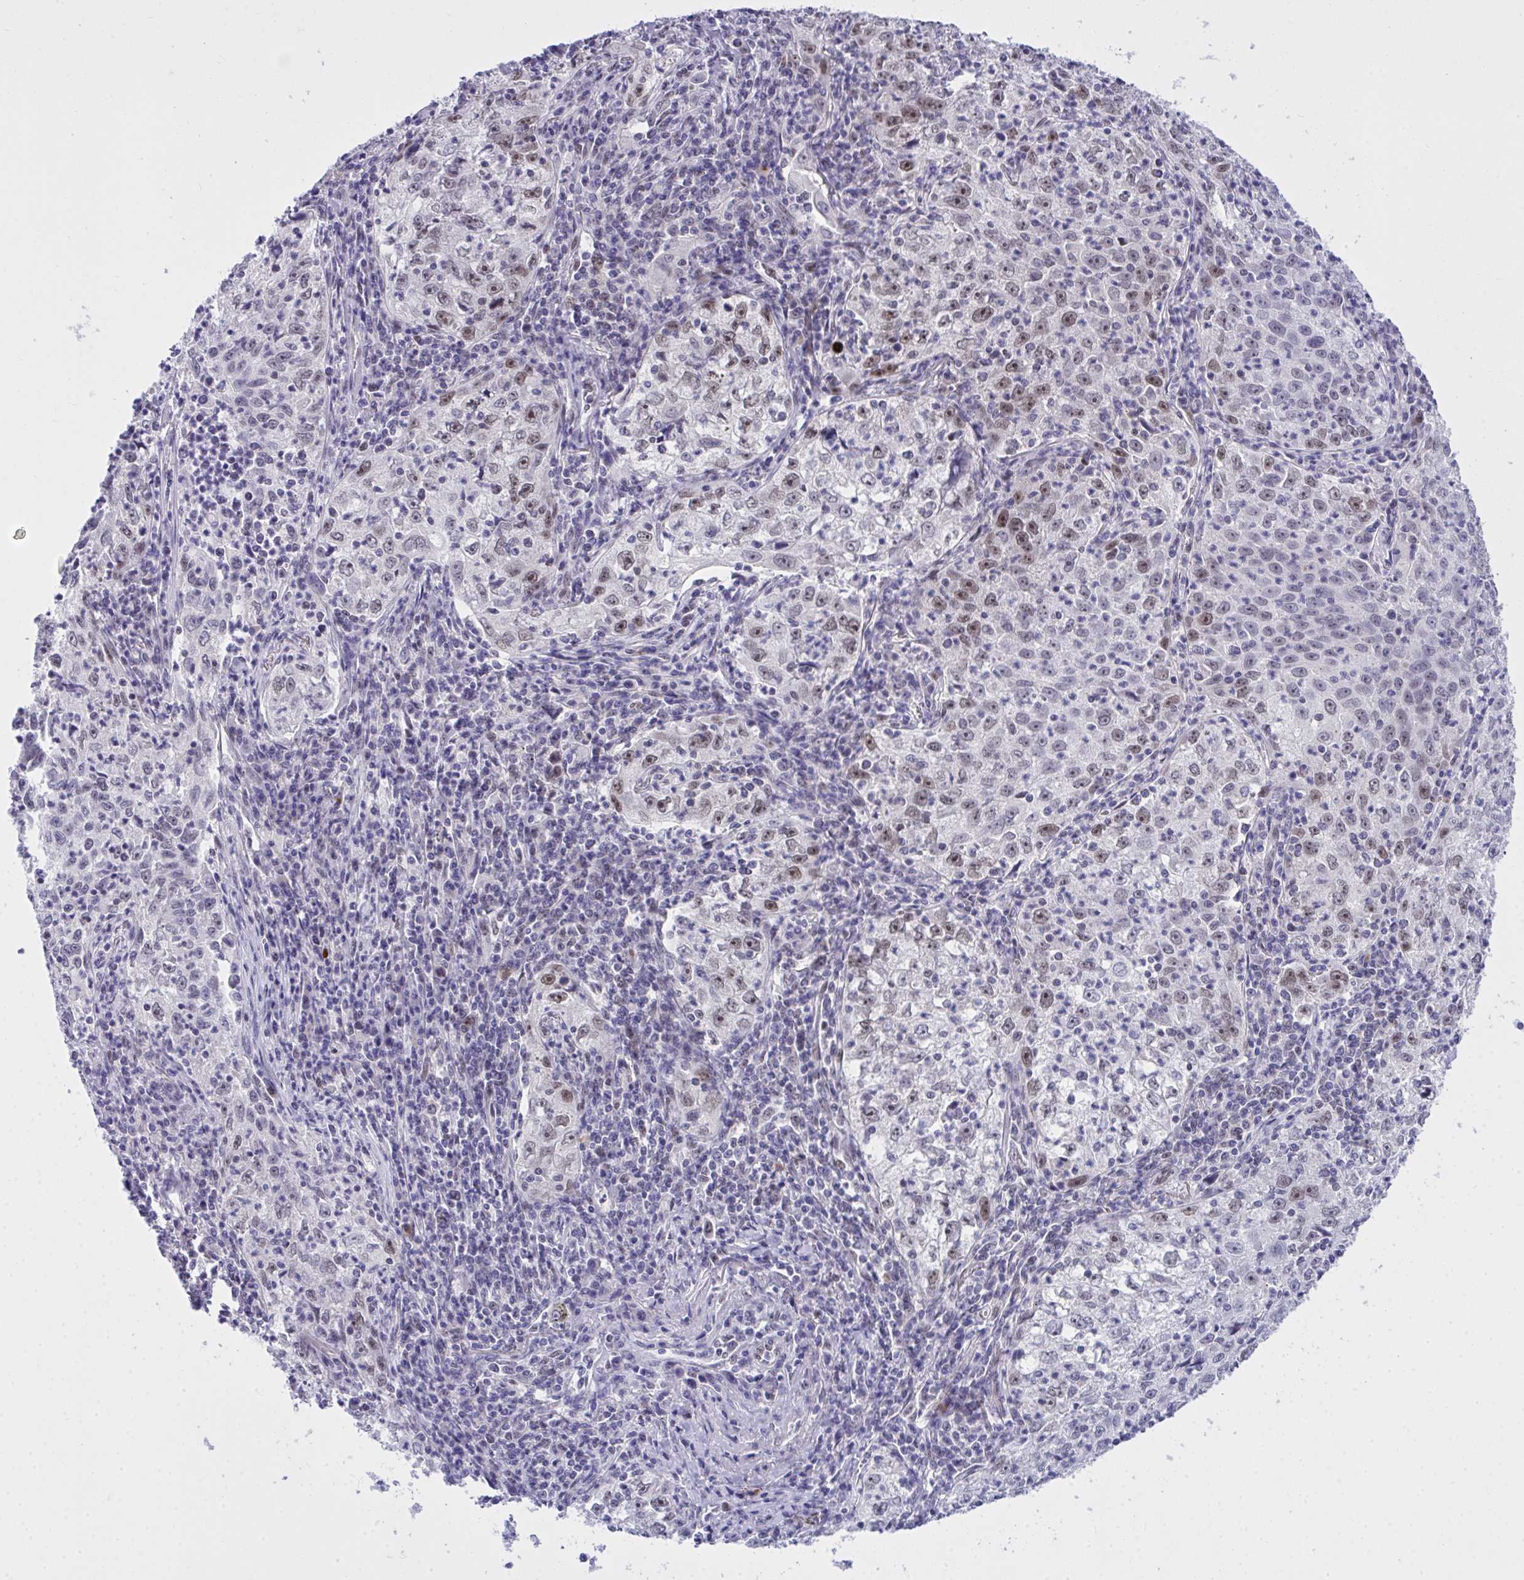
{"staining": {"intensity": "moderate", "quantity": "<25%", "location": "nuclear"}, "tissue": "lung cancer", "cell_type": "Tumor cells", "image_type": "cancer", "snomed": [{"axis": "morphology", "description": "Squamous cell carcinoma, NOS"}, {"axis": "topography", "description": "Lung"}], "caption": "This micrograph exhibits immunohistochemistry staining of human lung cancer (squamous cell carcinoma), with low moderate nuclear positivity in about <25% of tumor cells.", "gene": "TEAD4", "patient": {"sex": "male", "age": 71}}